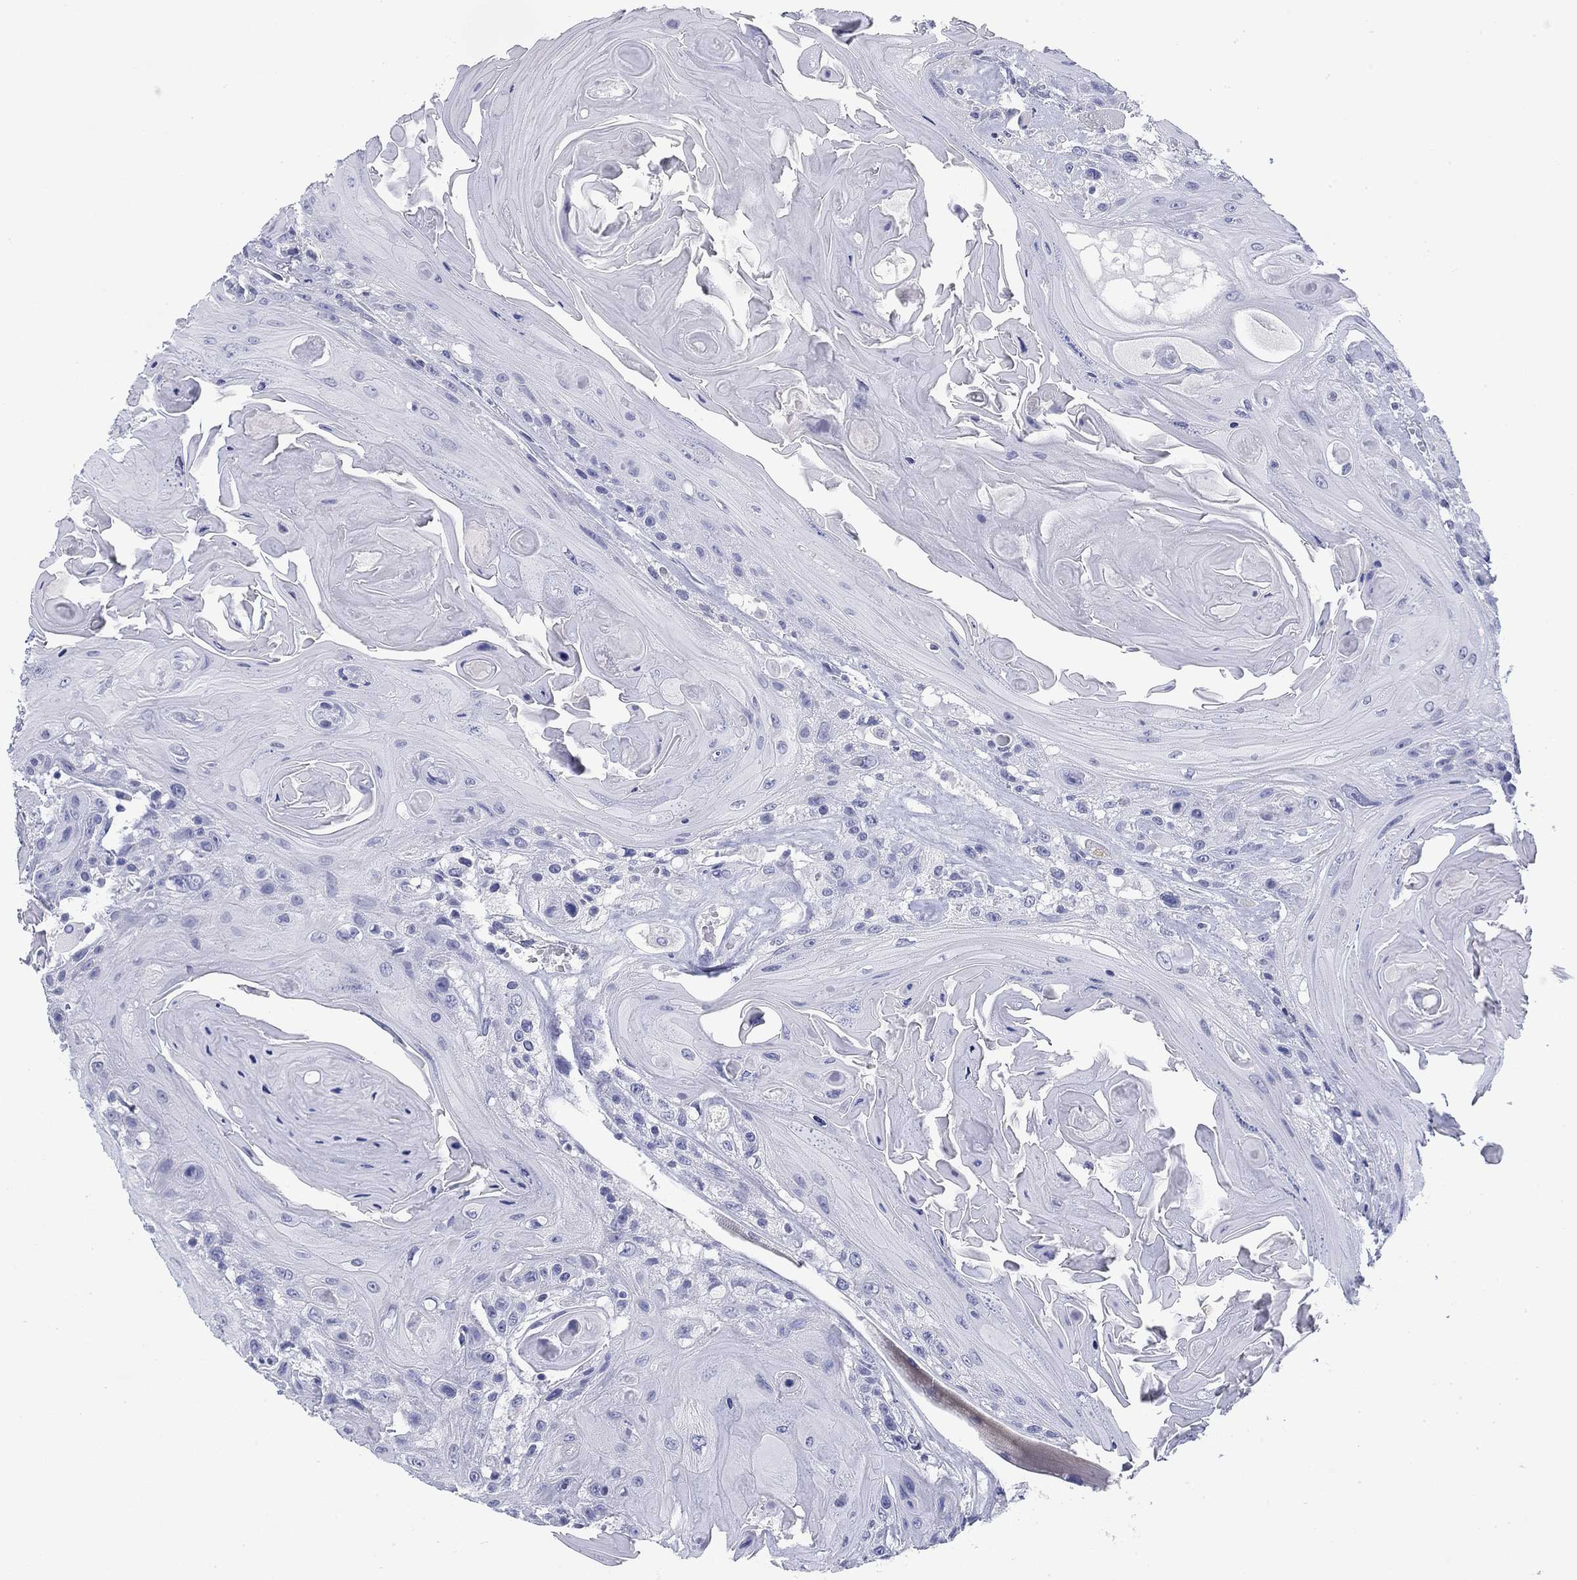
{"staining": {"intensity": "negative", "quantity": "none", "location": "none"}, "tissue": "head and neck cancer", "cell_type": "Tumor cells", "image_type": "cancer", "snomed": [{"axis": "morphology", "description": "Squamous cell carcinoma, NOS"}, {"axis": "topography", "description": "Head-Neck"}], "caption": "Tumor cells are negative for protein expression in human head and neck squamous cell carcinoma.", "gene": "CD79B", "patient": {"sex": "female", "age": 59}}